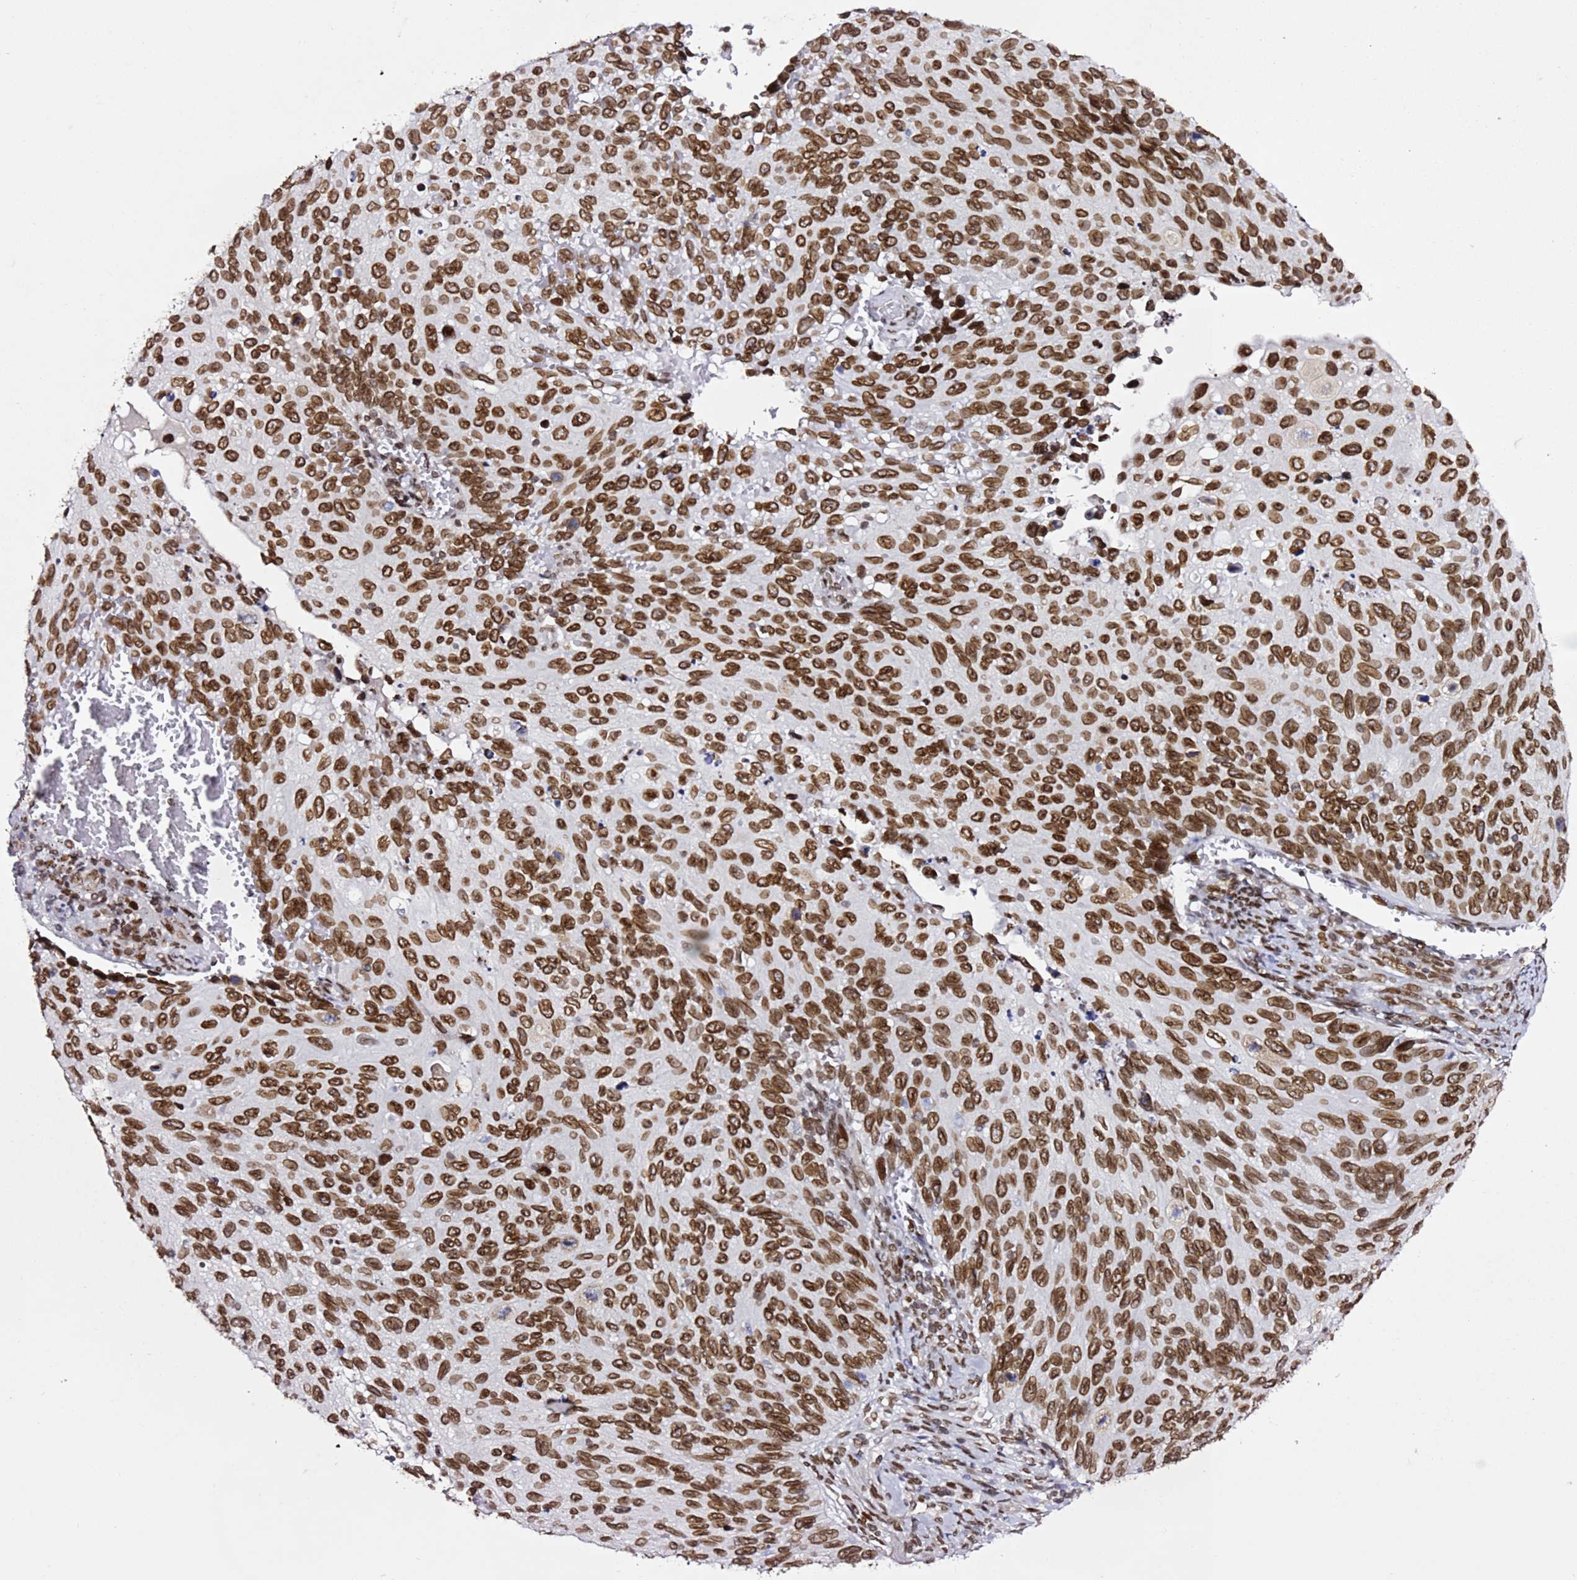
{"staining": {"intensity": "moderate", "quantity": ">75%", "location": "cytoplasmic/membranous,nuclear"}, "tissue": "cervical cancer", "cell_type": "Tumor cells", "image_type": "cancer", "snomed": [{"axis": "morphology", "description": "Squamous cell carcinoma, NOS"}, {"axis": "topography", "description": "Cervix"}], "caption": "Brown immunohistochemical staining in human cervical cancer demonstrates moderate cytoplasmic/membranous and nuclear staining in about >75% of tumor cells. The staining was performed using DAB to visualize the protein expression in brown, while the nuclei were stained in blue with hematoxylin (Magnification: 20x).", "gene": "POU6F1", "patient": {"sex": "female", "age": 70}}